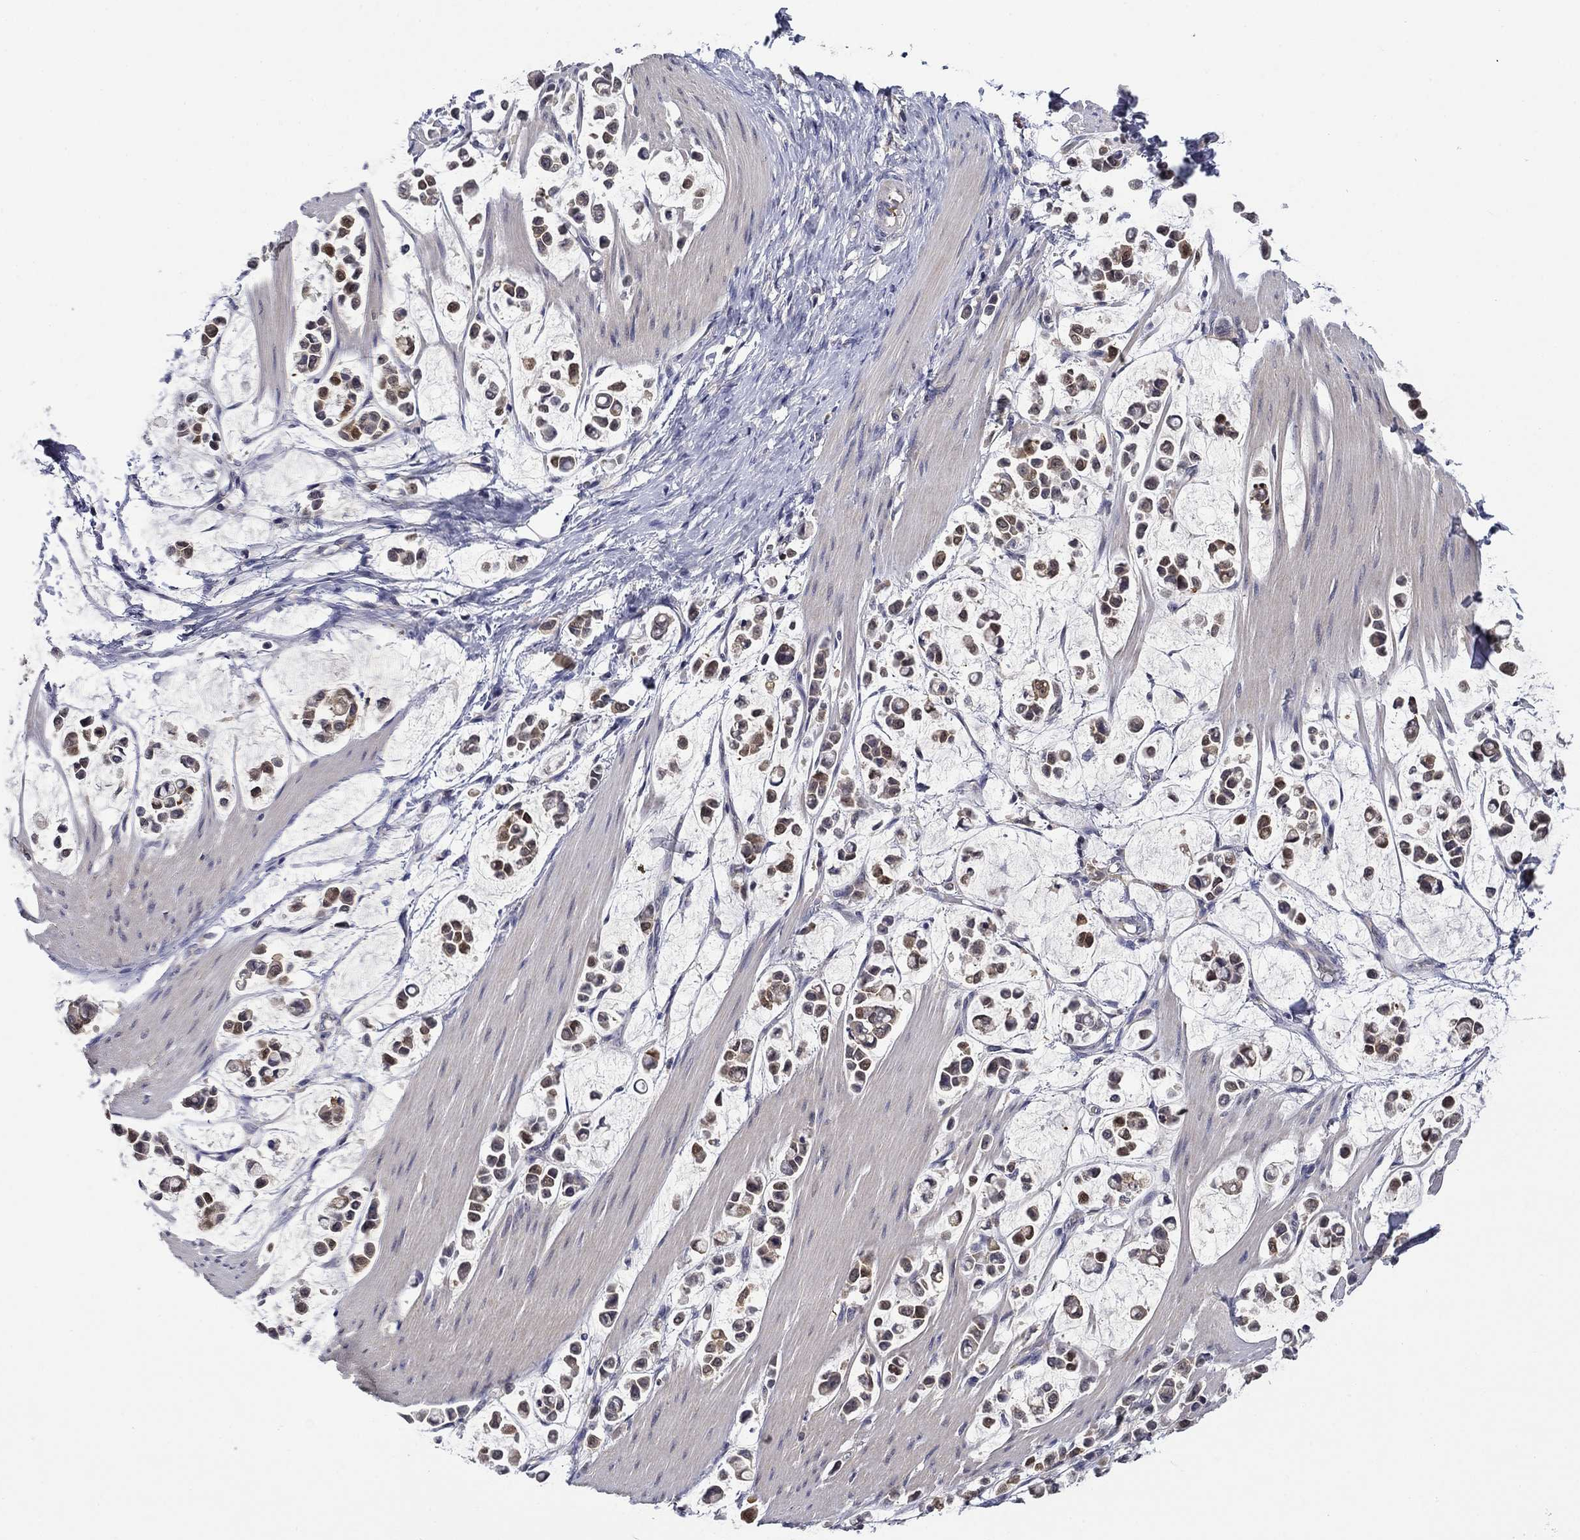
{"staining": {"intensity": "weak", "quantity": "25%-75%", "location": "cytoplasmic/membranous"}, "tissue": "stomach cancer", "cell_type": "Tumor cells", "image_type": "cancer", "snomed": [{"axis": "morphology", "description": "Adenocarcinoma, NOS"}, {"axis": "topography", "description": "Stomach"}], "caption": "The image reveals a brown stain indicating the presence of a protein in the cytoplasmic/membranous of tumor cells in stomach cancer.", "gene": "DDTL", "patient": {"sex": "male", "age": 82}}